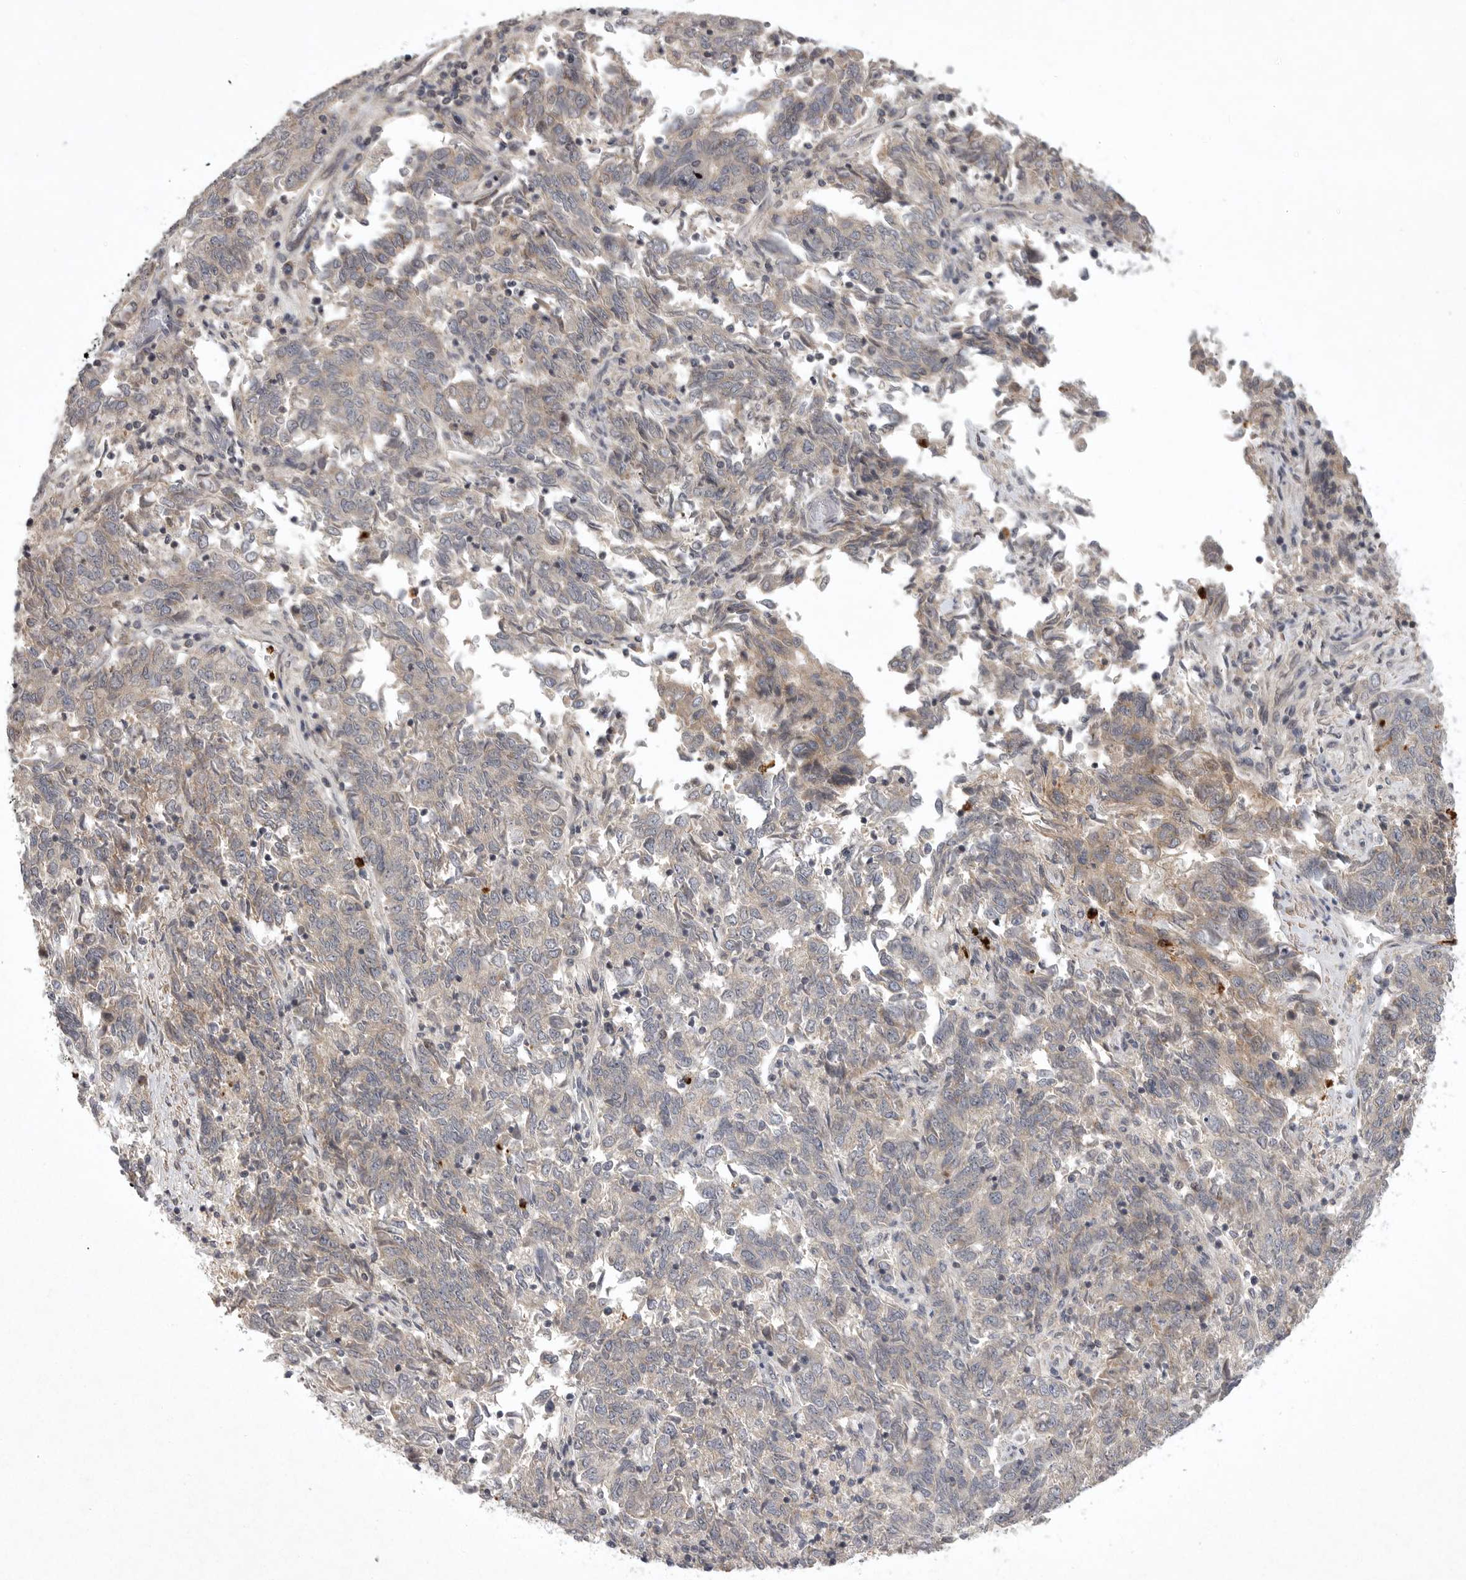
{"staining": {"intensity": "weak", "quantity": "<25%", "location": "cytoplasmic/membranous"}, "tissue": "endometrial cancer", "cell_type": "Tumor cells", "image_type": "cancer", "snomed": [{"axis": "morphology", "description": "Adenocarcinoma, NOS"}, {"axis": "topography", "description": "Endometrium"}], "caption": "The IHC micrograph has no significant staining in tumor cells of endometrial cancer tissue.", "gene": "UBE3D", "patient": {"sex": "female", "age": 80}}